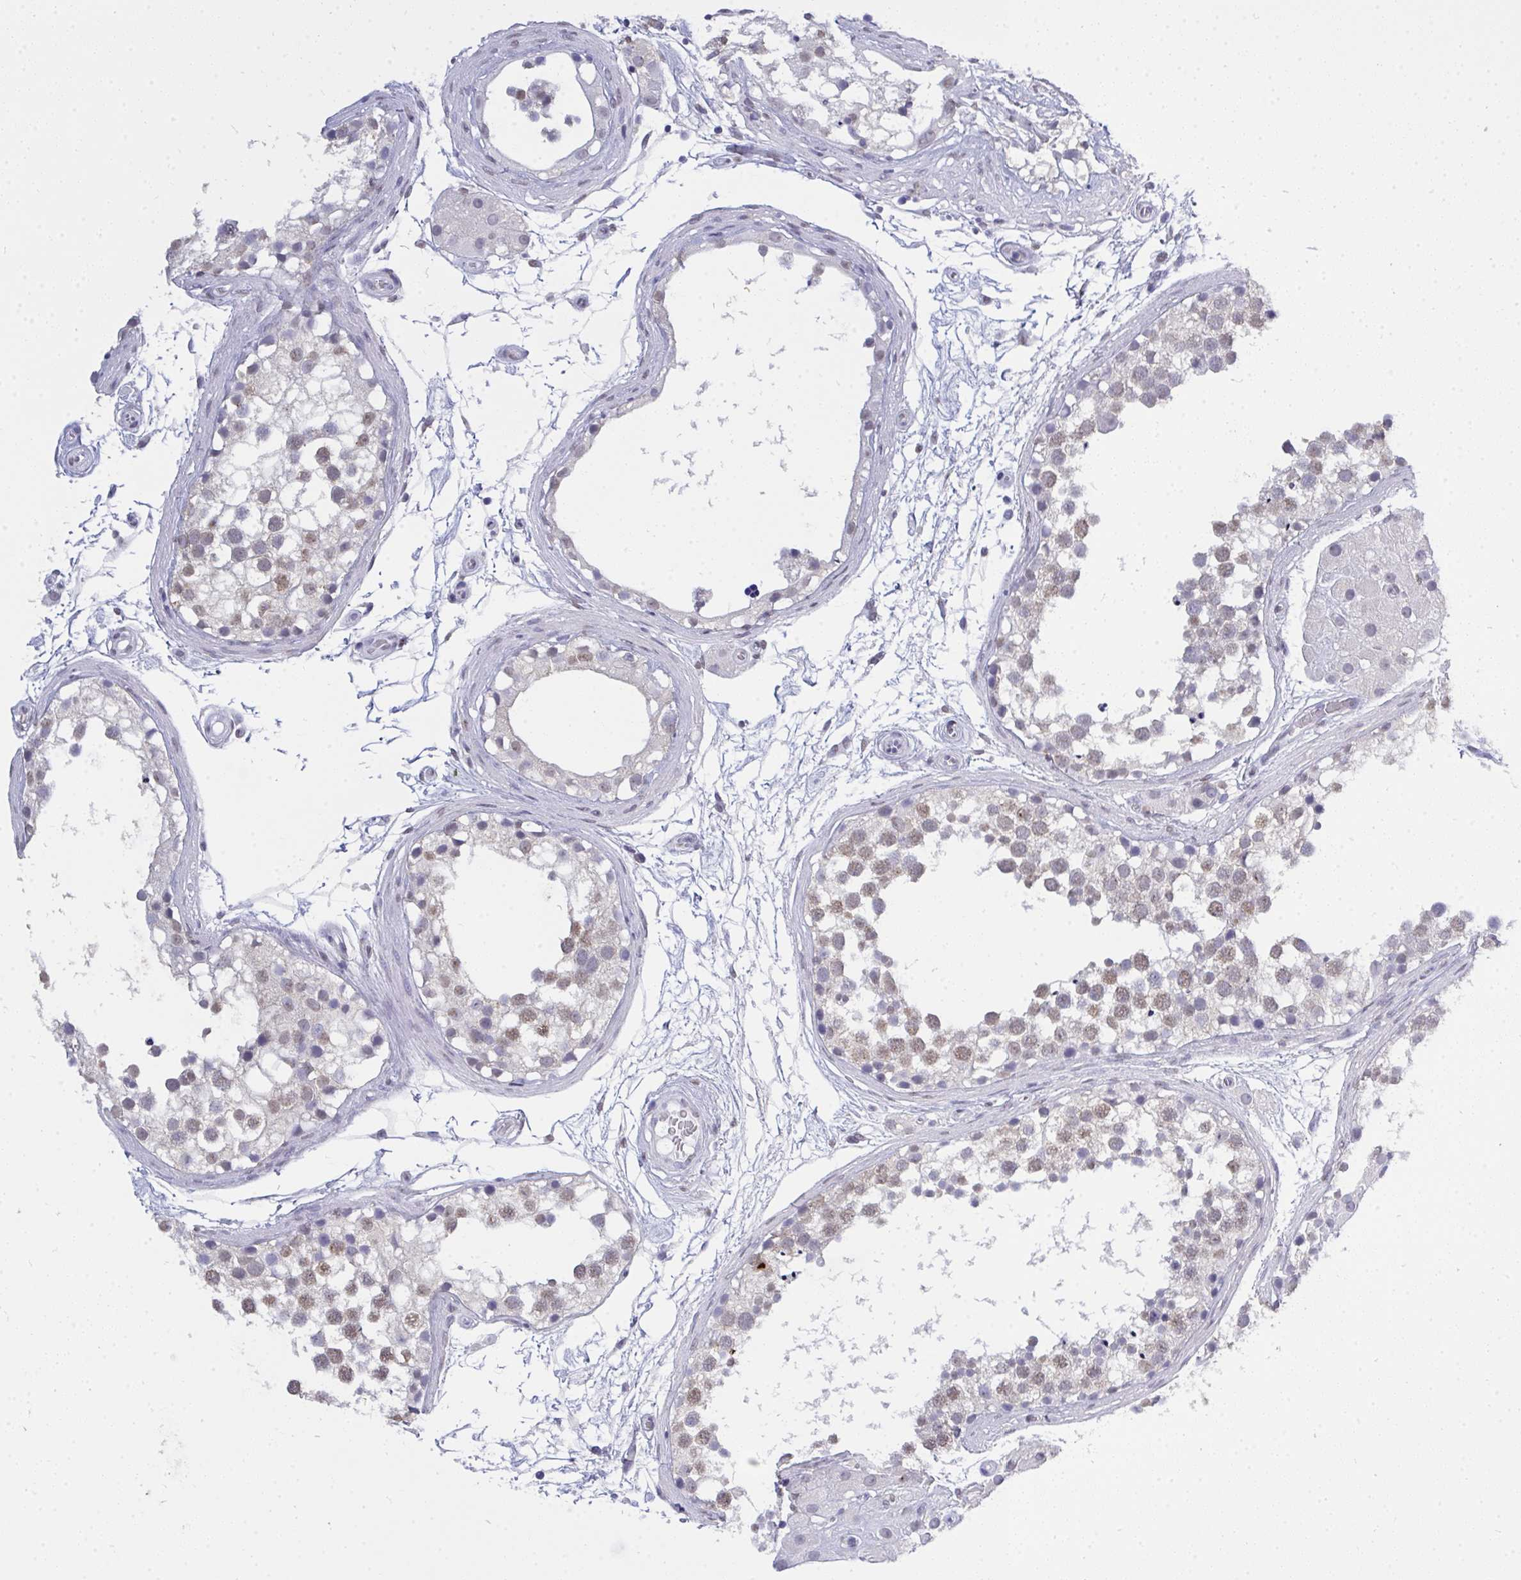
{"staining": {"intensity": "weak", "quantity": ">75%", "location": "nuclear"}, "tissue": "testis", "cell_type": "Cells in seminiferous ducts", "image_type": "normal", "snomed": [{"axis": "morphology", "description": "Normal tissue, NOS"}, {"axis": "morphology", "description": "Seminoma, NOS"}, {"axis": "topography", "description": "Testis"}], "caption": "The image shows a brown stain indicating the presence of a protein in the nuclear of cells in seminiferous ducts in testis.", "gene": "SEMA6B", "patient": {"sex": "male", "age": 65}}